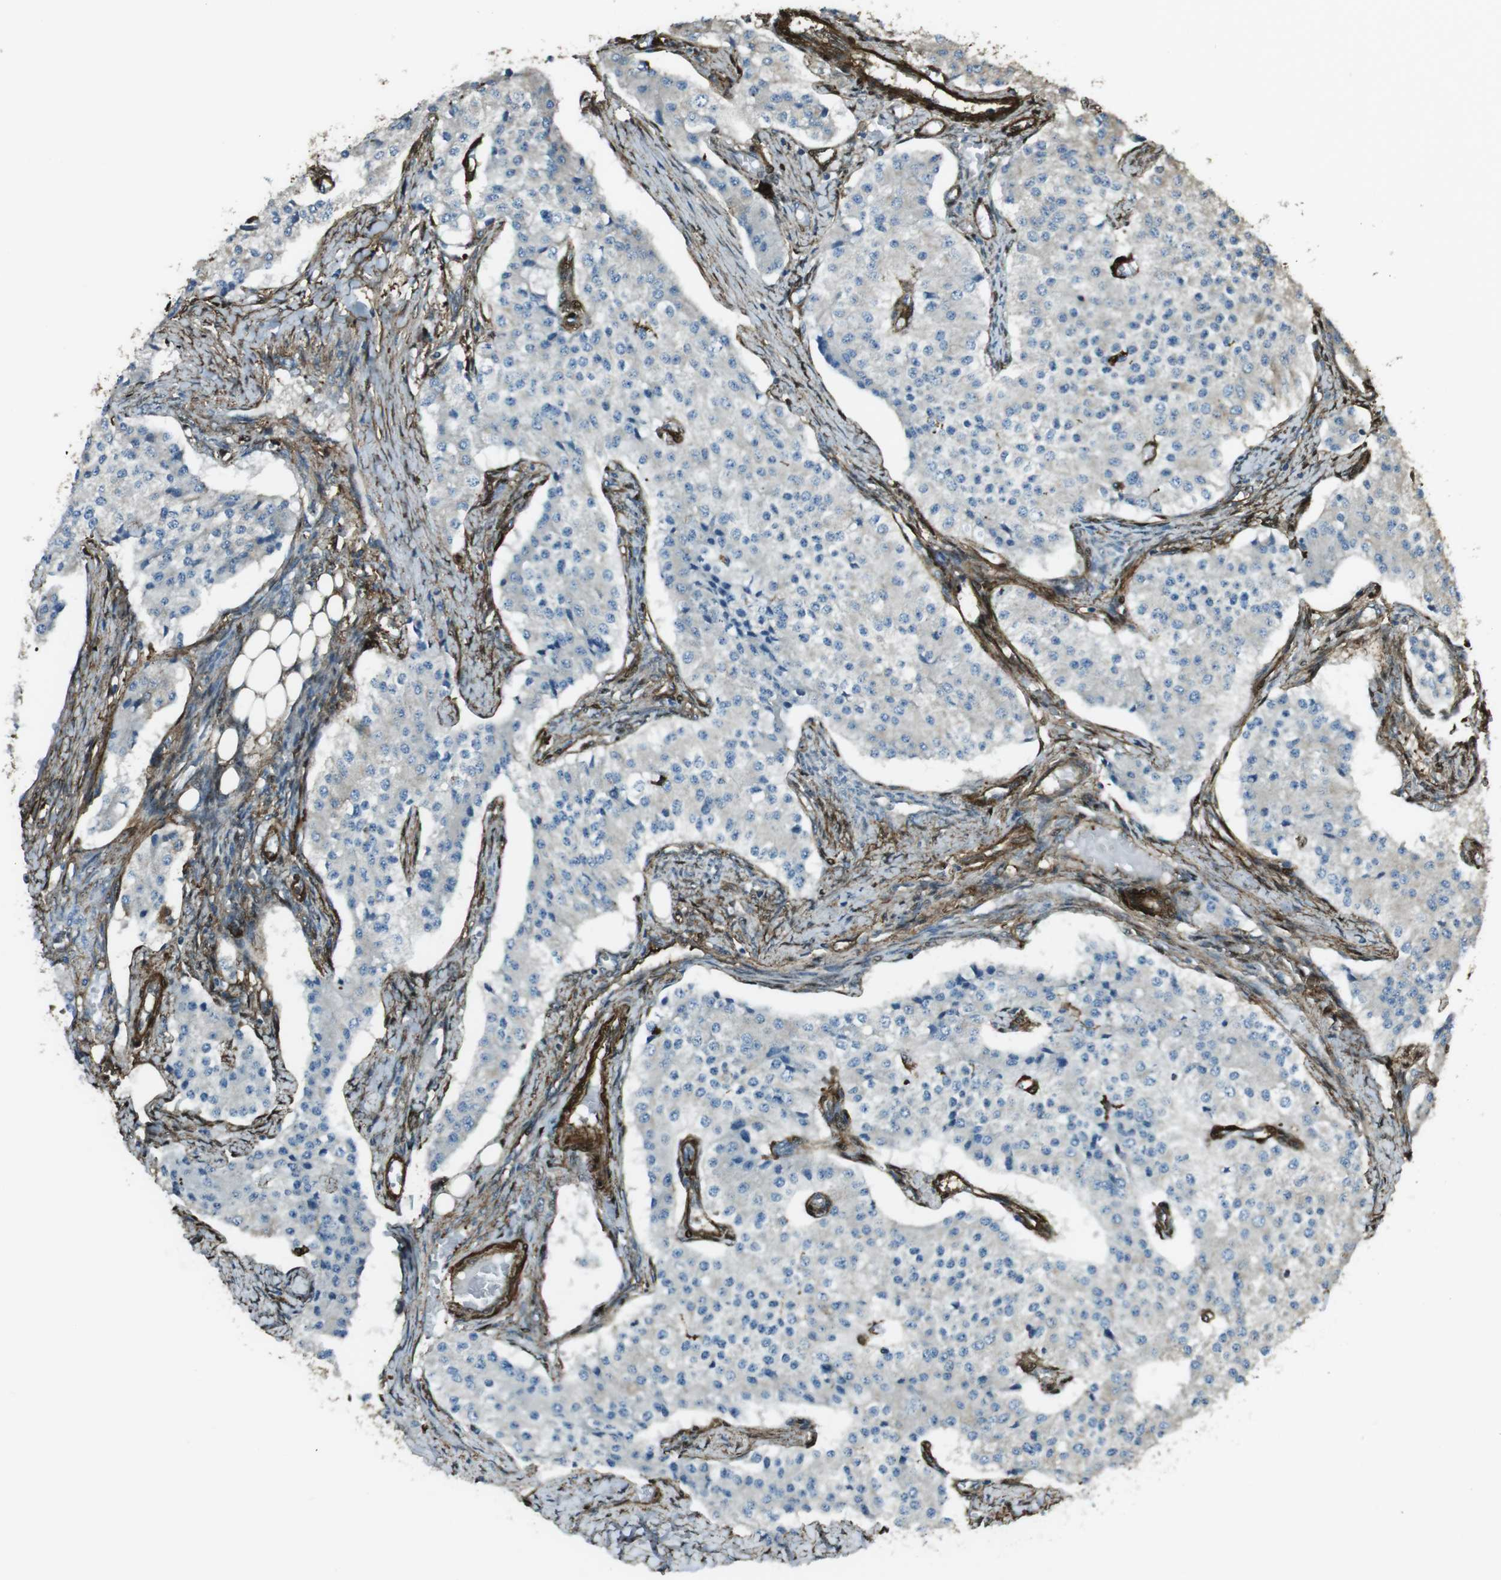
{"staining": {"intensity": "negative", "quantity": "none", "location": "none"}, "tissue": "carcinoid", "cell_type": "Tumor cells", "image_type": "cancer", "snomed": [{"axis": "morphology", "description": "Carcinoid, malignant, NOS"}, {"axis": "topography", "description": "Colon"}], "caption": "The image displays no staining of tumor cells in carcinoid (malignant). (DAB (3,3'-diaminobenzidine) immunohistochemistry (IHC), high magnification).", "gene": "SFT2D1", "patient": {"sex": "female", "age": 52}}